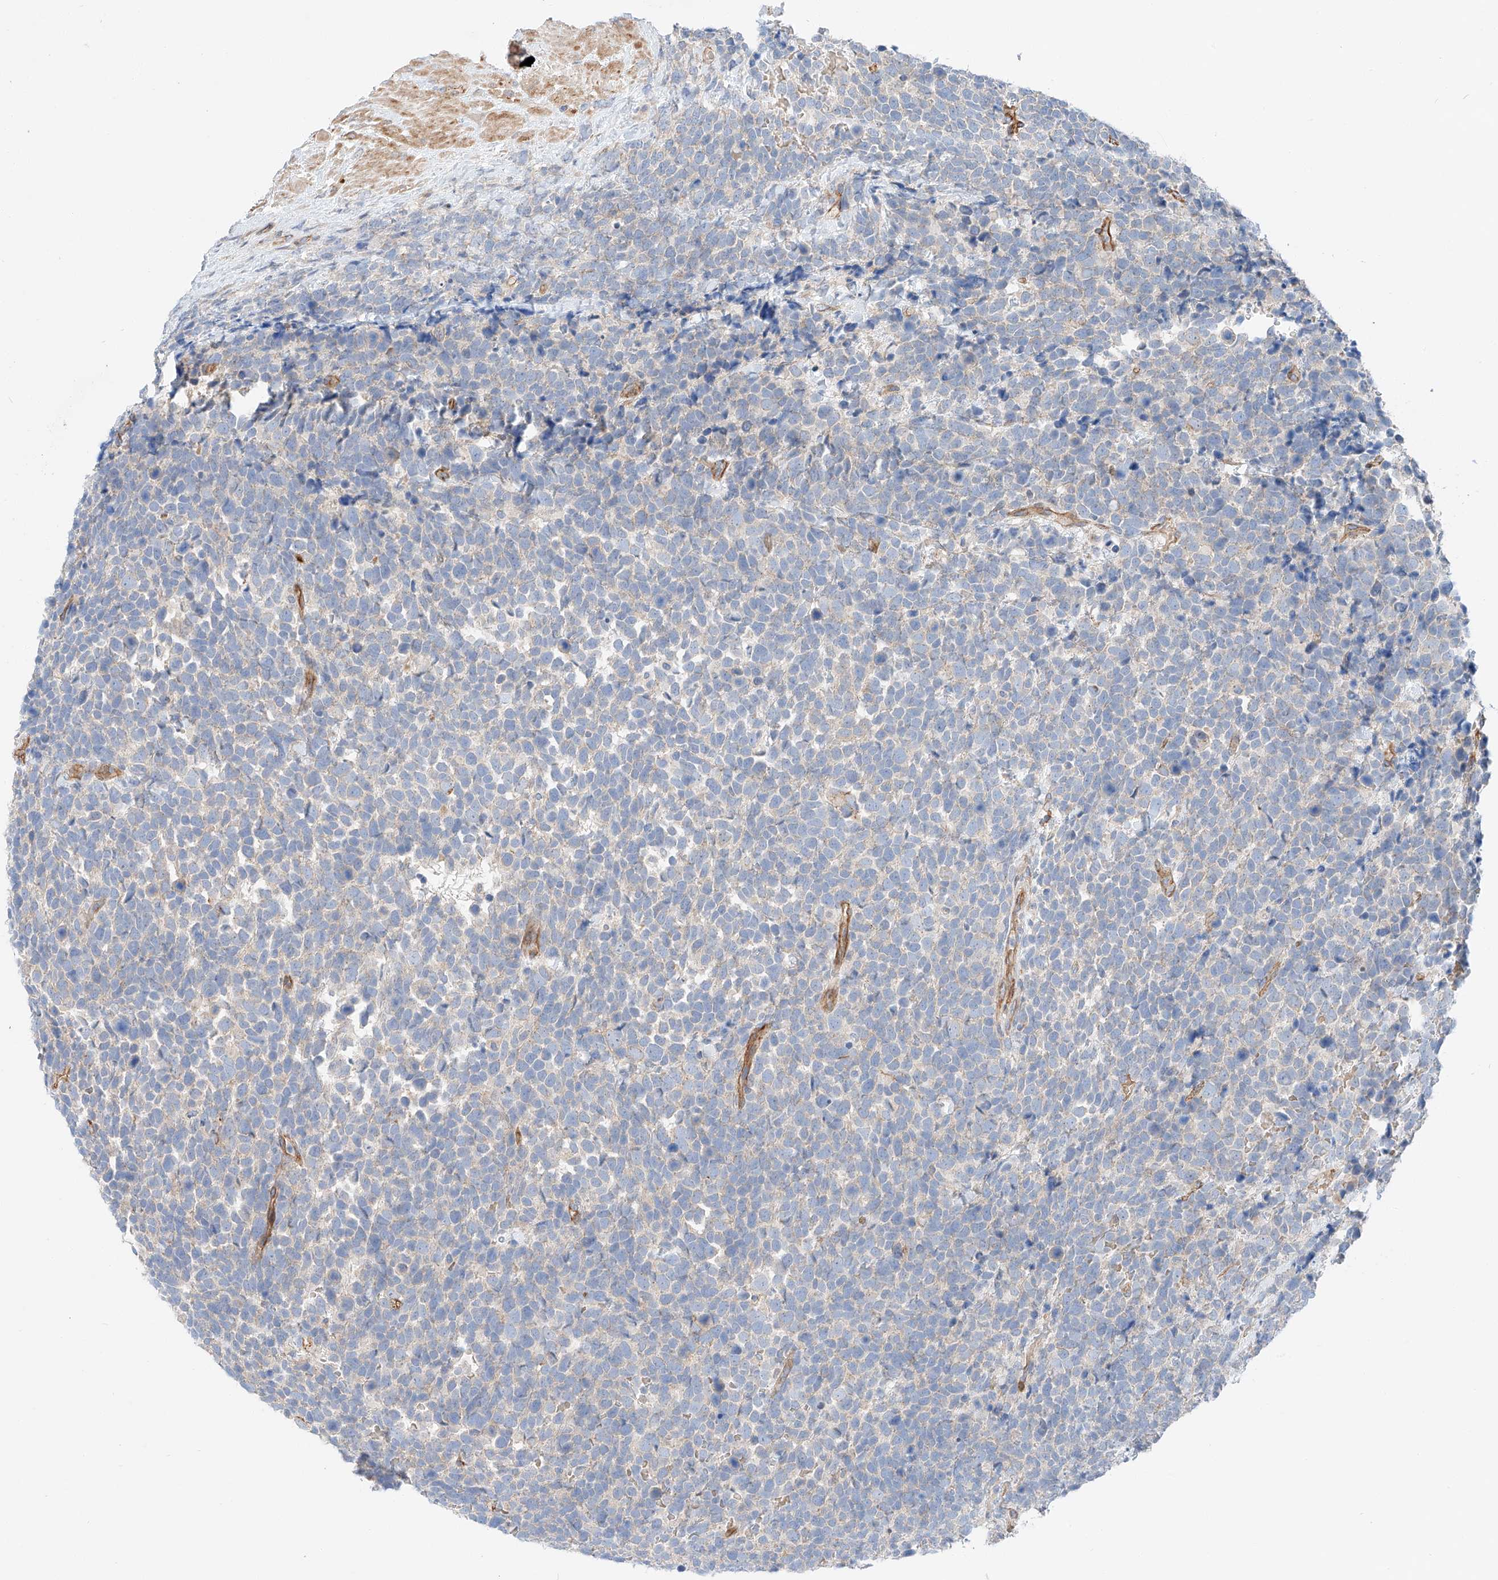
{"staining": {"intensity": "negative", "quantity": "none", "location": "none"}, "tissue": "urothelial cancer", "cell_type": "Tumor cells", "image_type": "cancer", "snomed": [{"axis": "morphology", "description": "Urothelial carcinoma, High grade"}, {"axis": "topography", "description": "Urinary bladder"}], "caption": "Immunohistochemical staining of human urothelial cancer demonstrates no significant staining in tumor cells.", "gene": "MINDY4", "patient": {"sex": "female", "age": 82}}